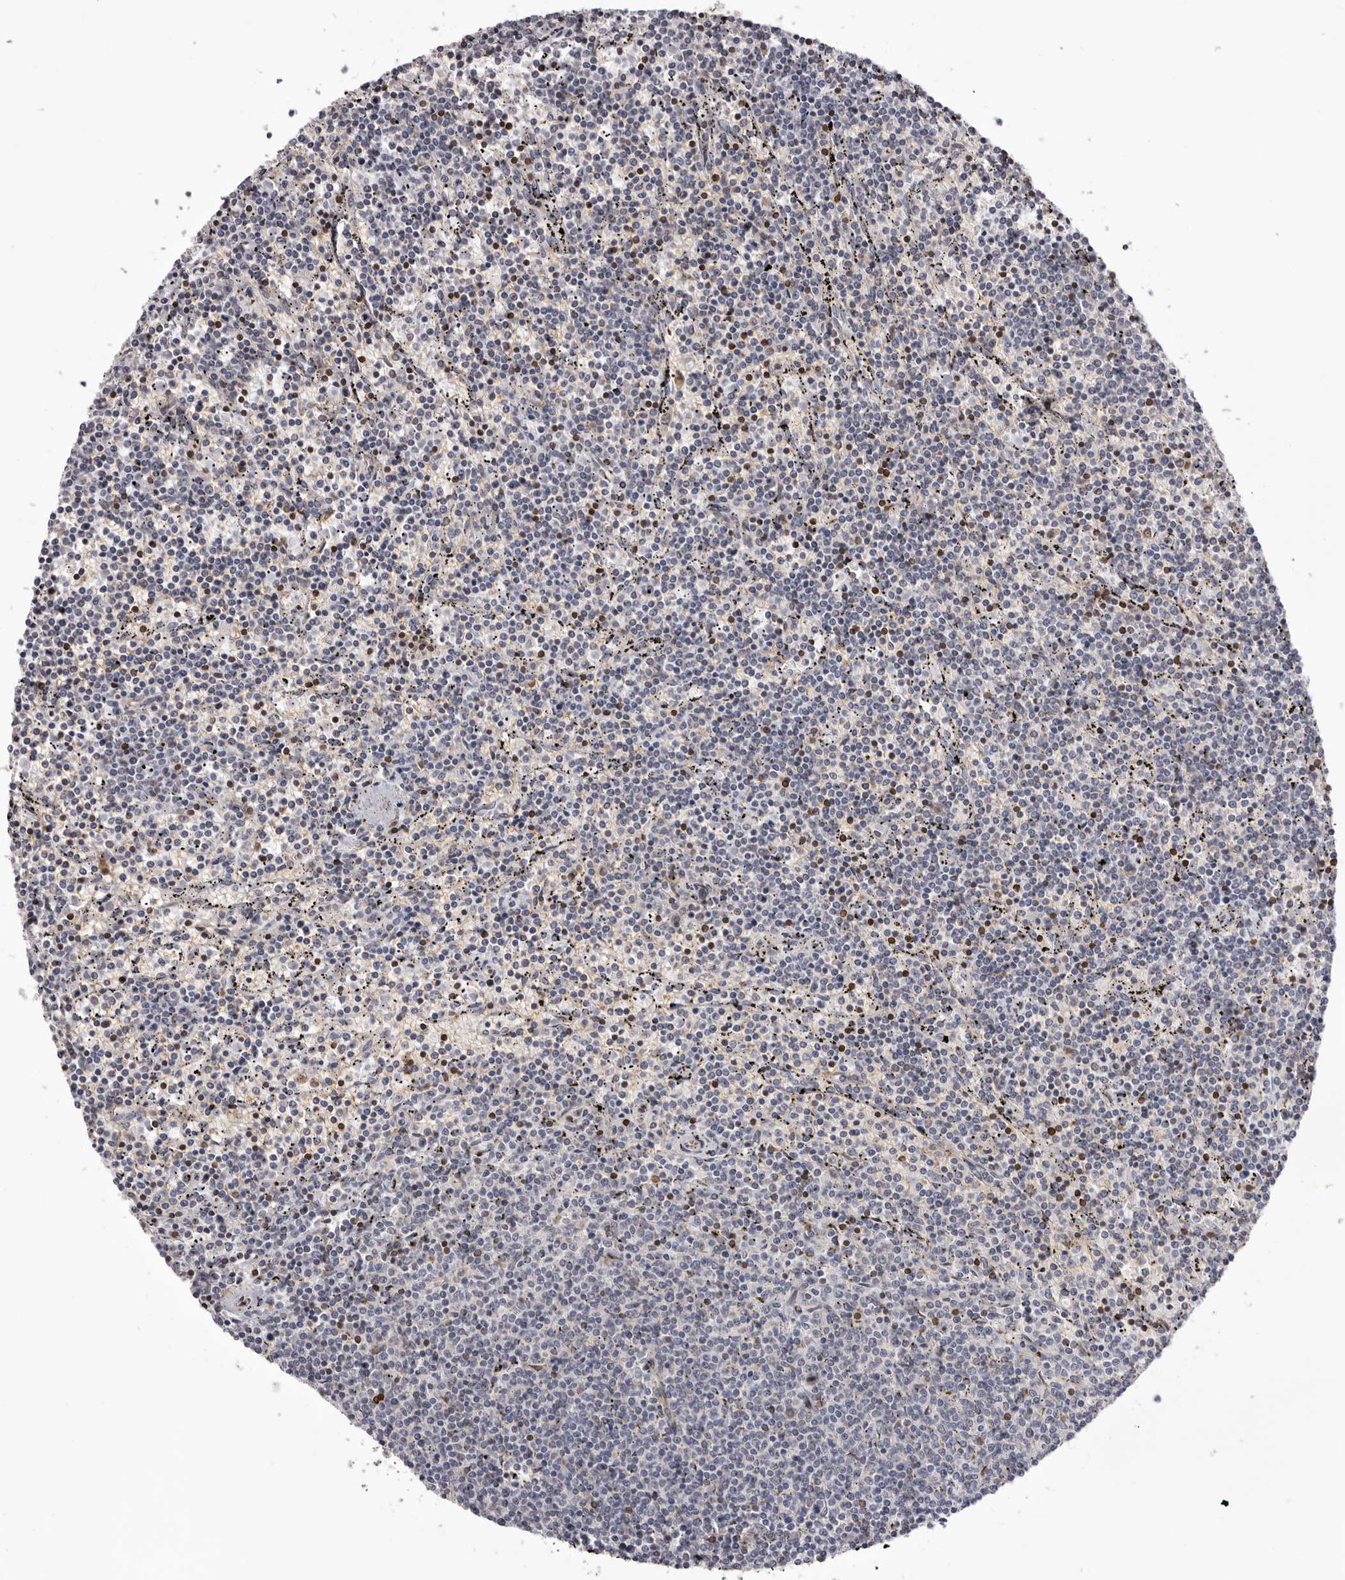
{"staining": {"intensity": "negative", "quantity": "none", "location": "none"}, "tissue": "lymphoma", "cell_type": "Tumor cells", "image_type": "cancer", "snomed": [{"axis": "morphology", "description": "Malignant lymphoma, non-Hodgkin's type, Low grade"}, {"axis": "topography", "description": "Spleen"}], "caption": "Tumor cells are negative for brown protein staining in lymphoma. (Brightfield microscopy of DAB (3,3'-diaminobenzidine) IHC at high magnification).", "gene": "C4orf3", "patient": {"sex": "female", "age": 50}}